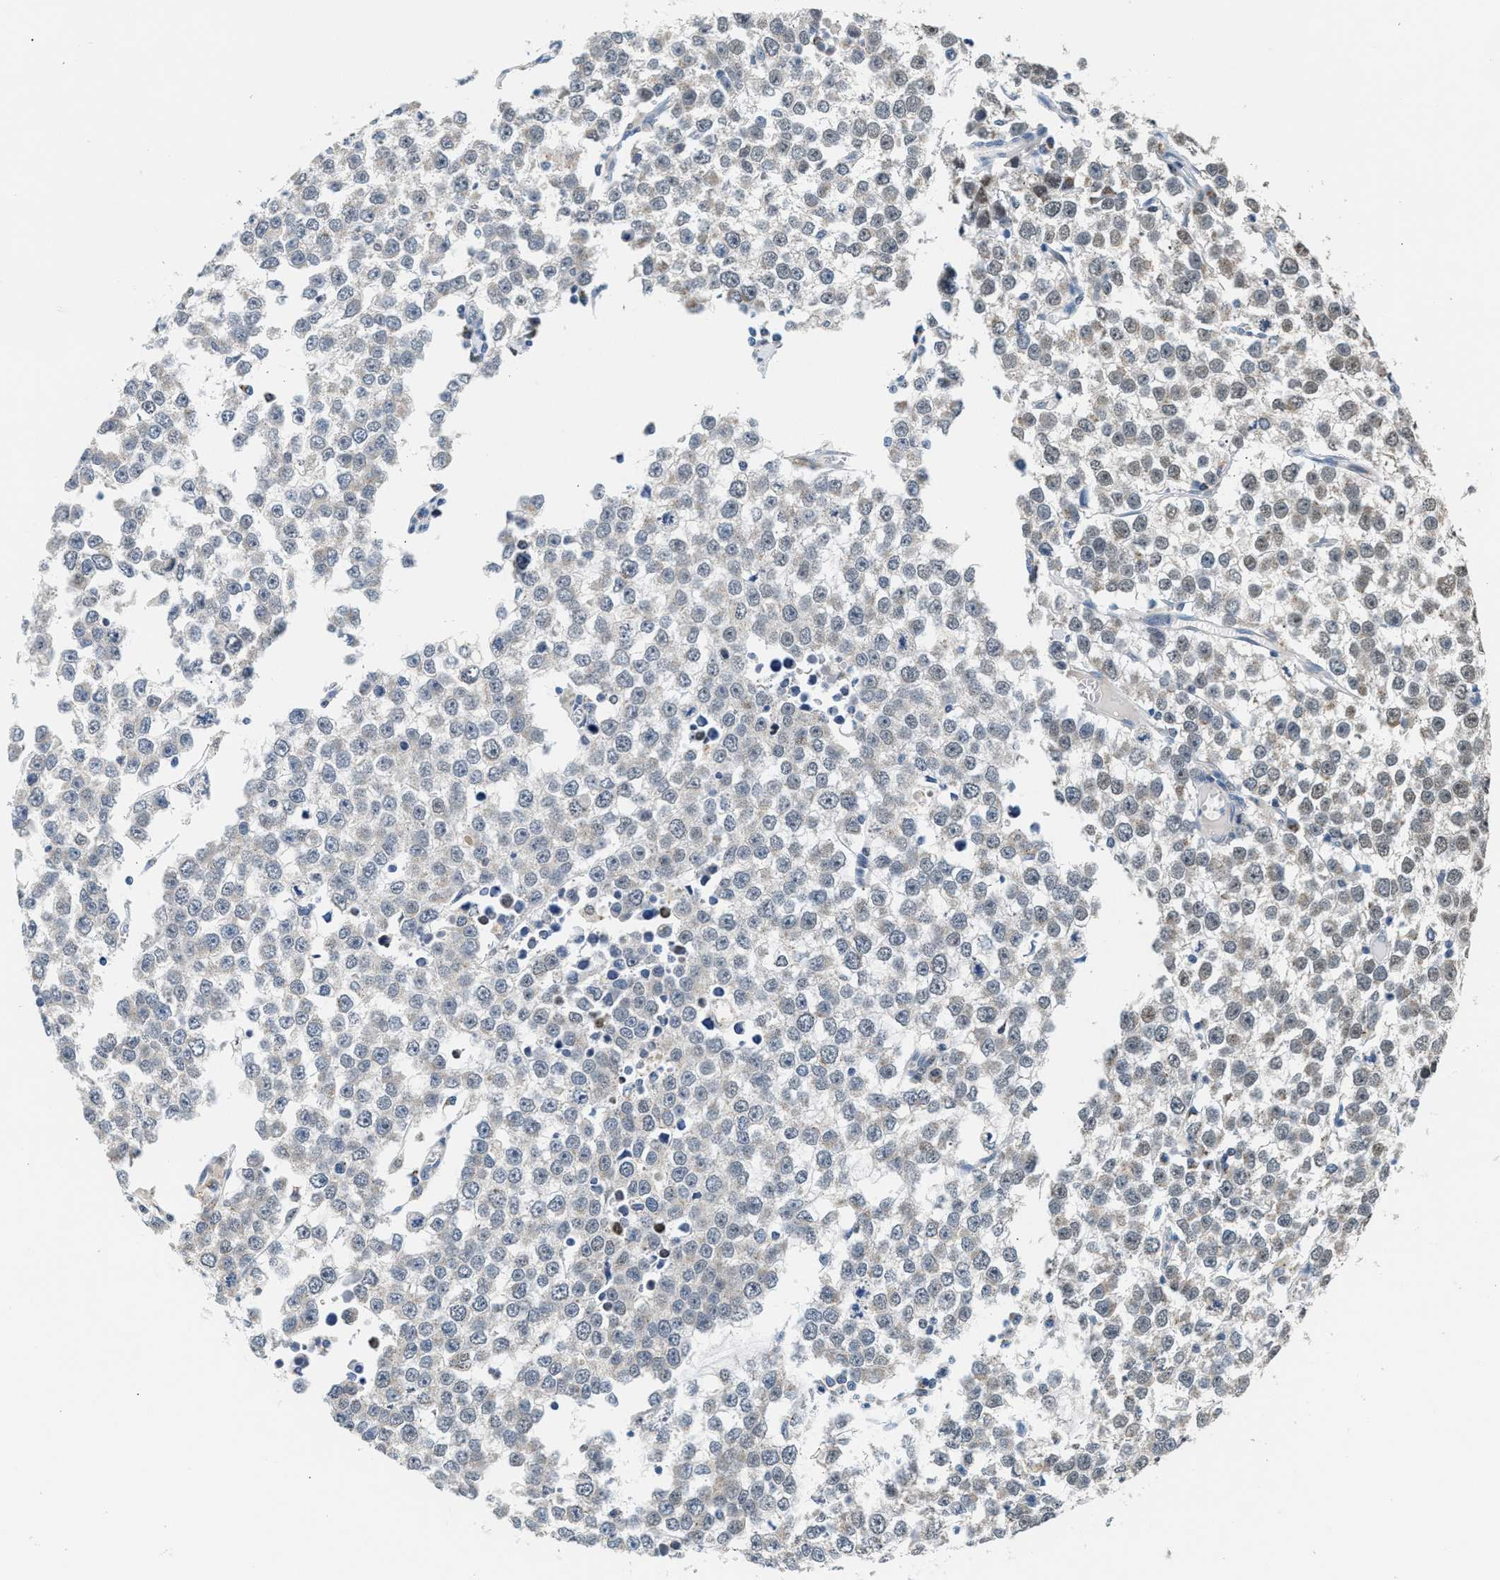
{"staining": {"intensity": "weak", "quantity": "<25%", "location": "nuclear"}, "tissue": "testis cancer", "cell_type": "Tumor cells", "image_type": "cancer", "snomed": [{"axis": "morphology", "description": "Seminoma, NOS"}, {"axis": "morphology", "description": "Carcinoma, Embryonal, NOS"}, {"axis": "topography", "description": "Testis"}], "caption": "This photomicrograph is of testis embryonal carcinoma stained with immunohistochemistry to label a protein in brown with the nuclei are counter-stained blue. There is no expression in tumor cells.", "gene": "KCNMB2", "patient": {"sex": "male", "age": 52}}